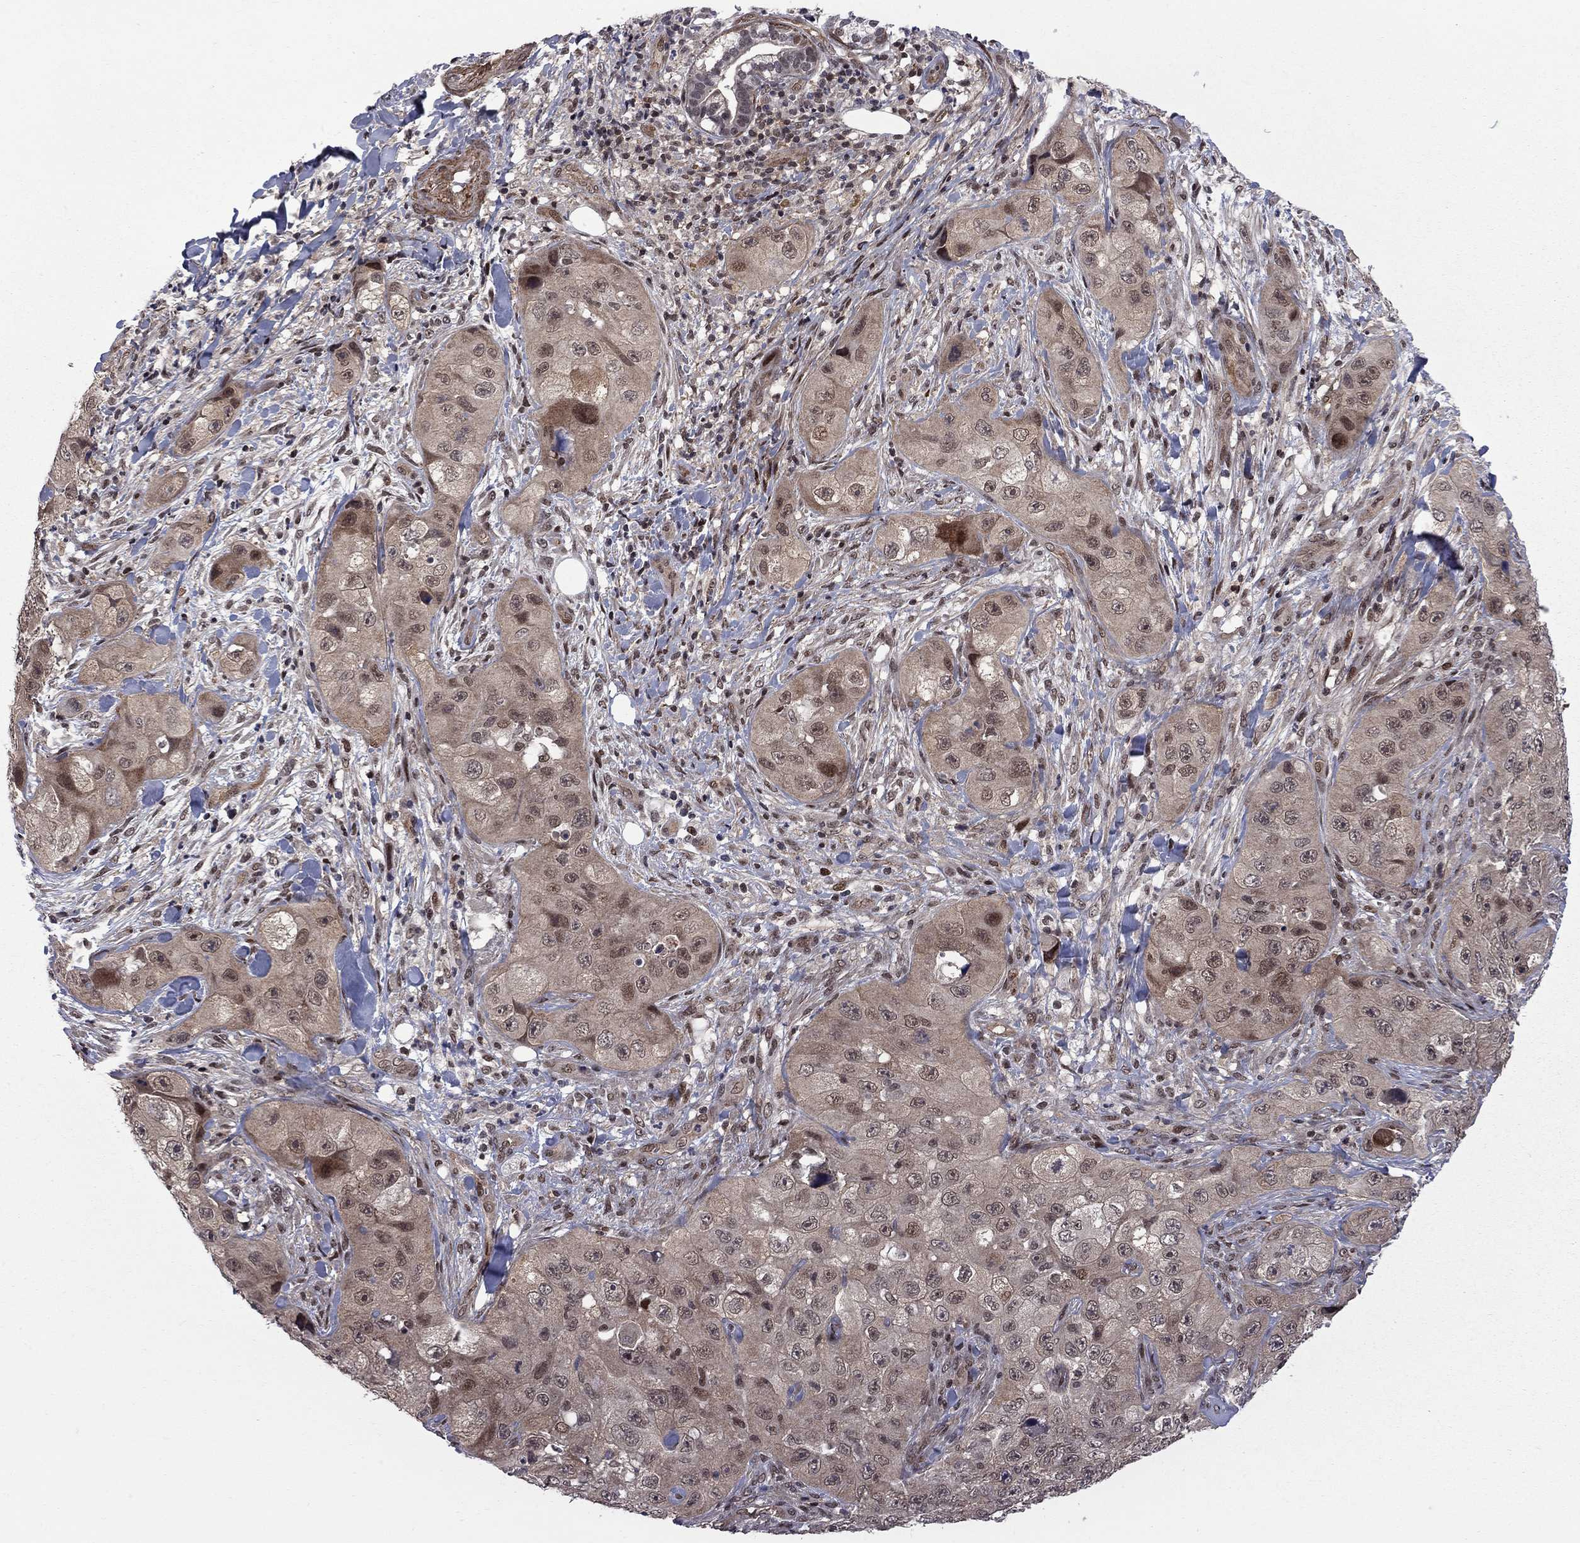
{"staining": {"intensity": "strong", "quantity": "<25%", "location": "nuclear"}, "tissue": "skin cancer", "cell_type": "Tumor cells", "image_type": "cancer", "snomed": [{"axis": "morphology", "description": "Squamous cell carcinoma, NOS"}, {"axis": "topography", "description": "Skin"}, {"axis": "topography", "description": "Subcutis"}], "caption": "Immunohistochemistry (IHC) of human skin cancer (squamous cell carcinoma) displays medium levels of strong nuclear staining in about <25% of tumor cells.", "gene": "BRF1", "patient": {"sex": "male", "age": 73}}